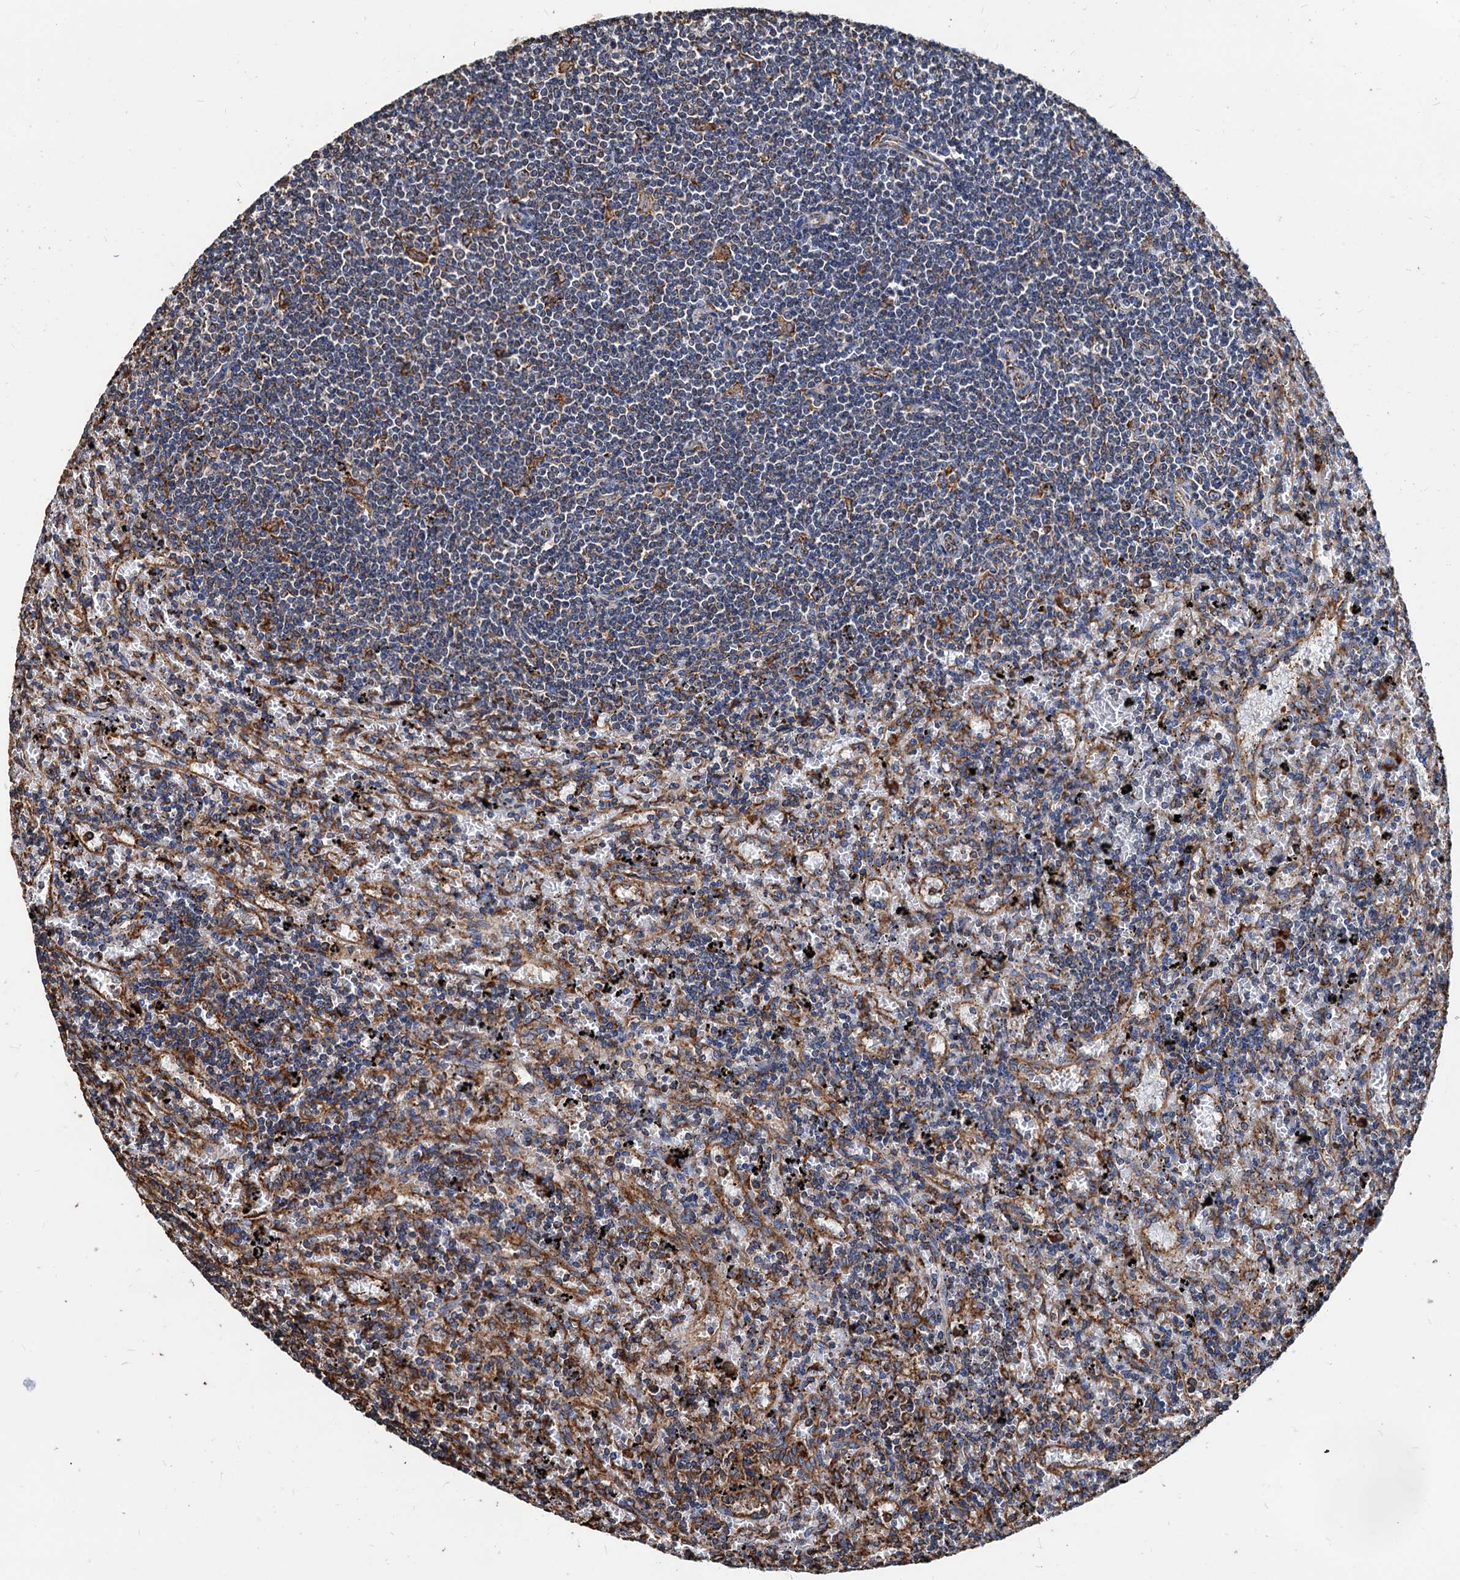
{"staining": {"intensity": "weak", "quantity": "<25%", "location": "cytoplasmic/membranous"}, "tissue": "lymphoma", "cell_type": "Tumor cells", "image_type": "cancer", "snomed": [{"axis": "morphology", "description": "Malignant lymphoma, non-Hodgkin's type, Low grade"}, {"axis": "topography", "description": "Spleen"}], "caption": "A high-resolution histopathology image shows immunohistochemistry staining of low-grade malignant lymphoma, non-Hodgkin's type, which reveals no significant staining in tumor cells. (Brightfield microscopy of DAB (3,3'-diaminobenzidine) immunohistochemistry (IHC) at high magnification).", "gene": "HSPA5", "patient": {"sex": "male", "age": 76}}